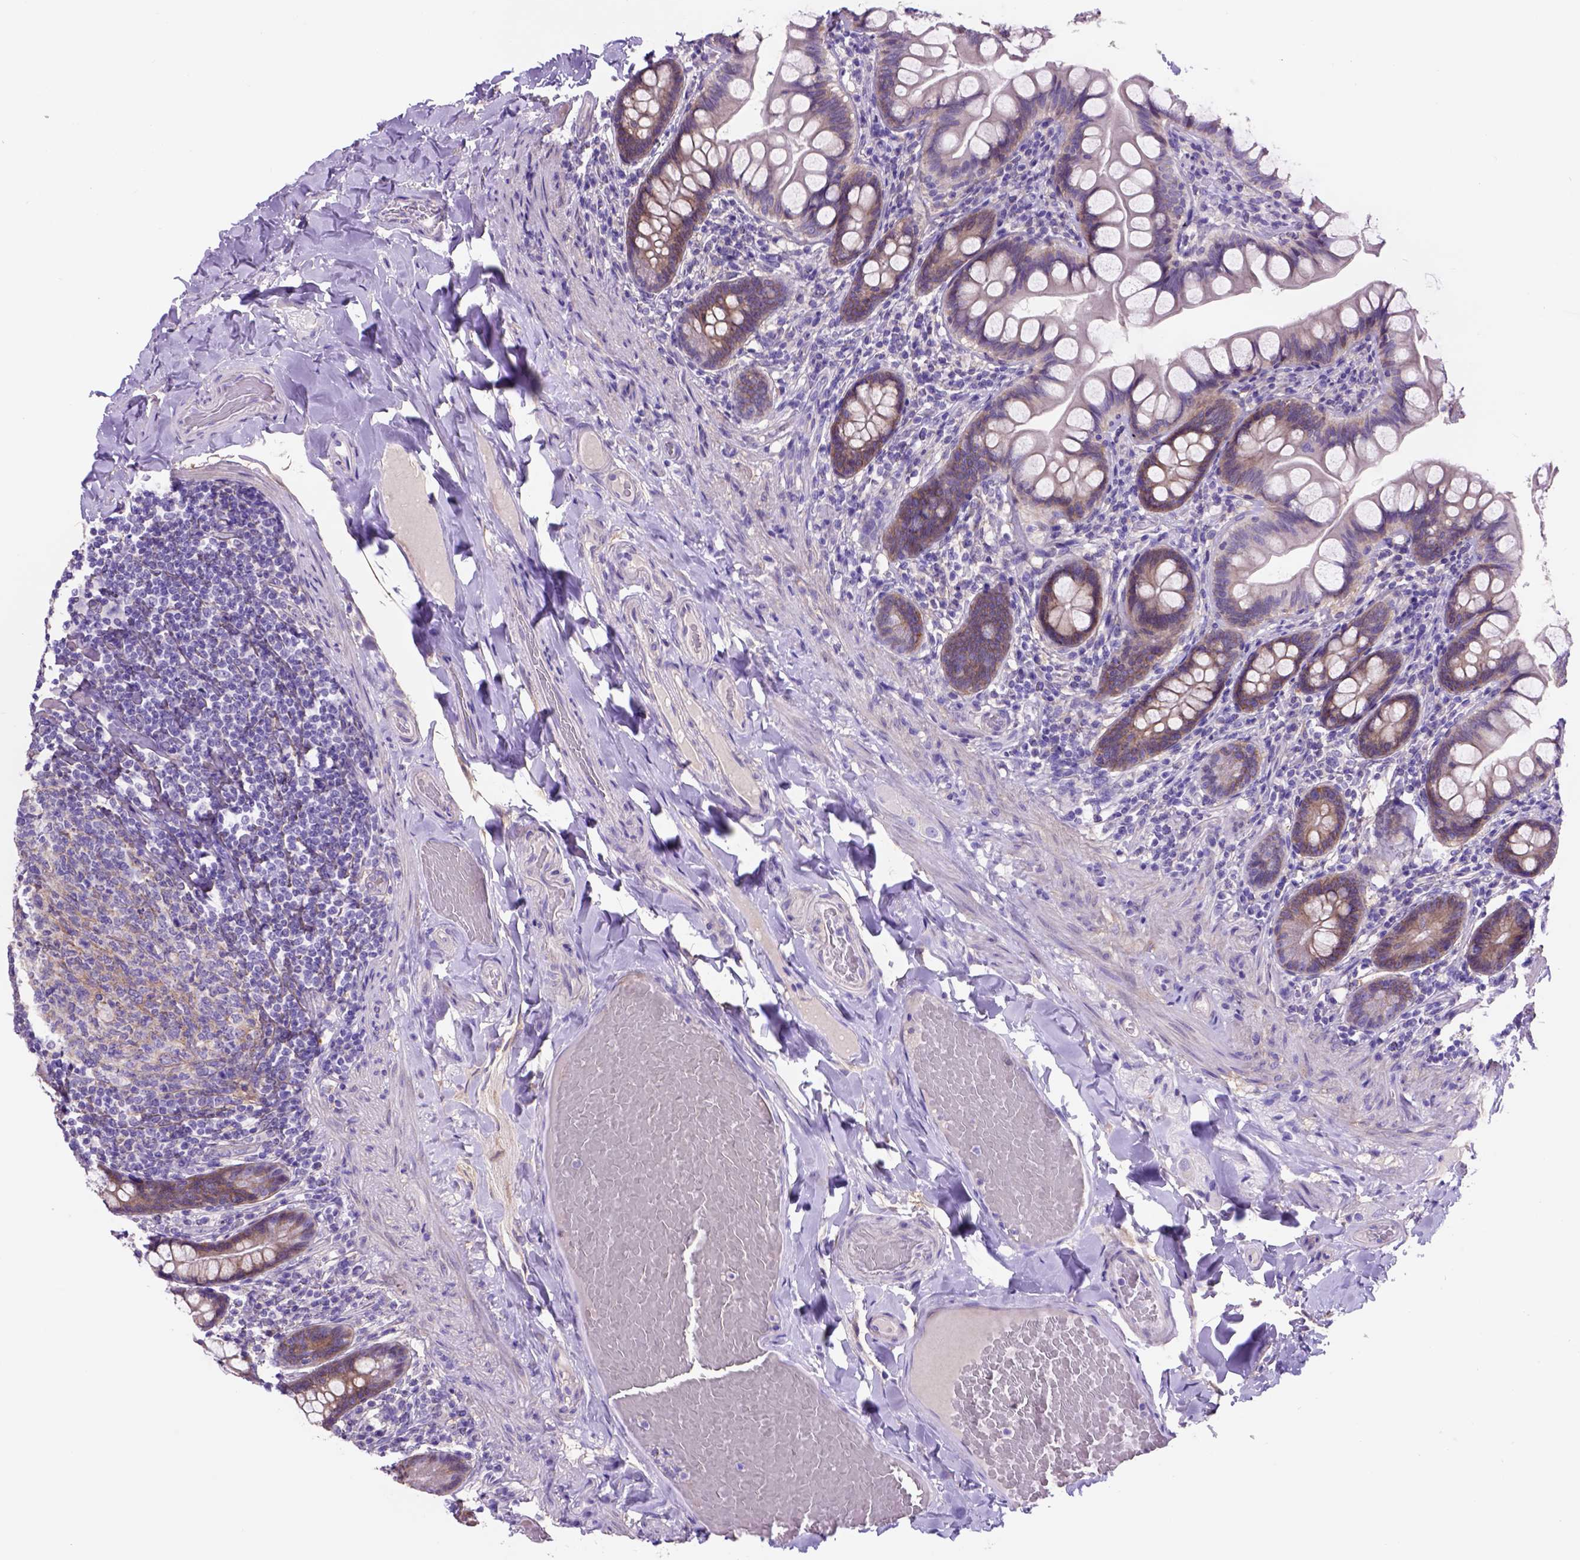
{"staining": {"intensity": "weak", "quantity": "25%-75%", "location": "cytoplasmic/membranous"}, "tissue": "small intestine", "cell_type": "Glandular cells", "image_type": "normal", "snomed": [{"axis": "morphology", "description": "Normal tissue, NOS"}, {"axis": "topography", "description": "Small intestine"}], "caption": "Immunohistochemistry (IHC) photomicrograph of unremarkable human small intestine stained for a protein (brown), which exhibits low levels of weak cytoplasmic/membranous staining in about 25%-75% of glandular cells.", "gene": "EGFR", "patient": {"sex": "male", "age": 70}}